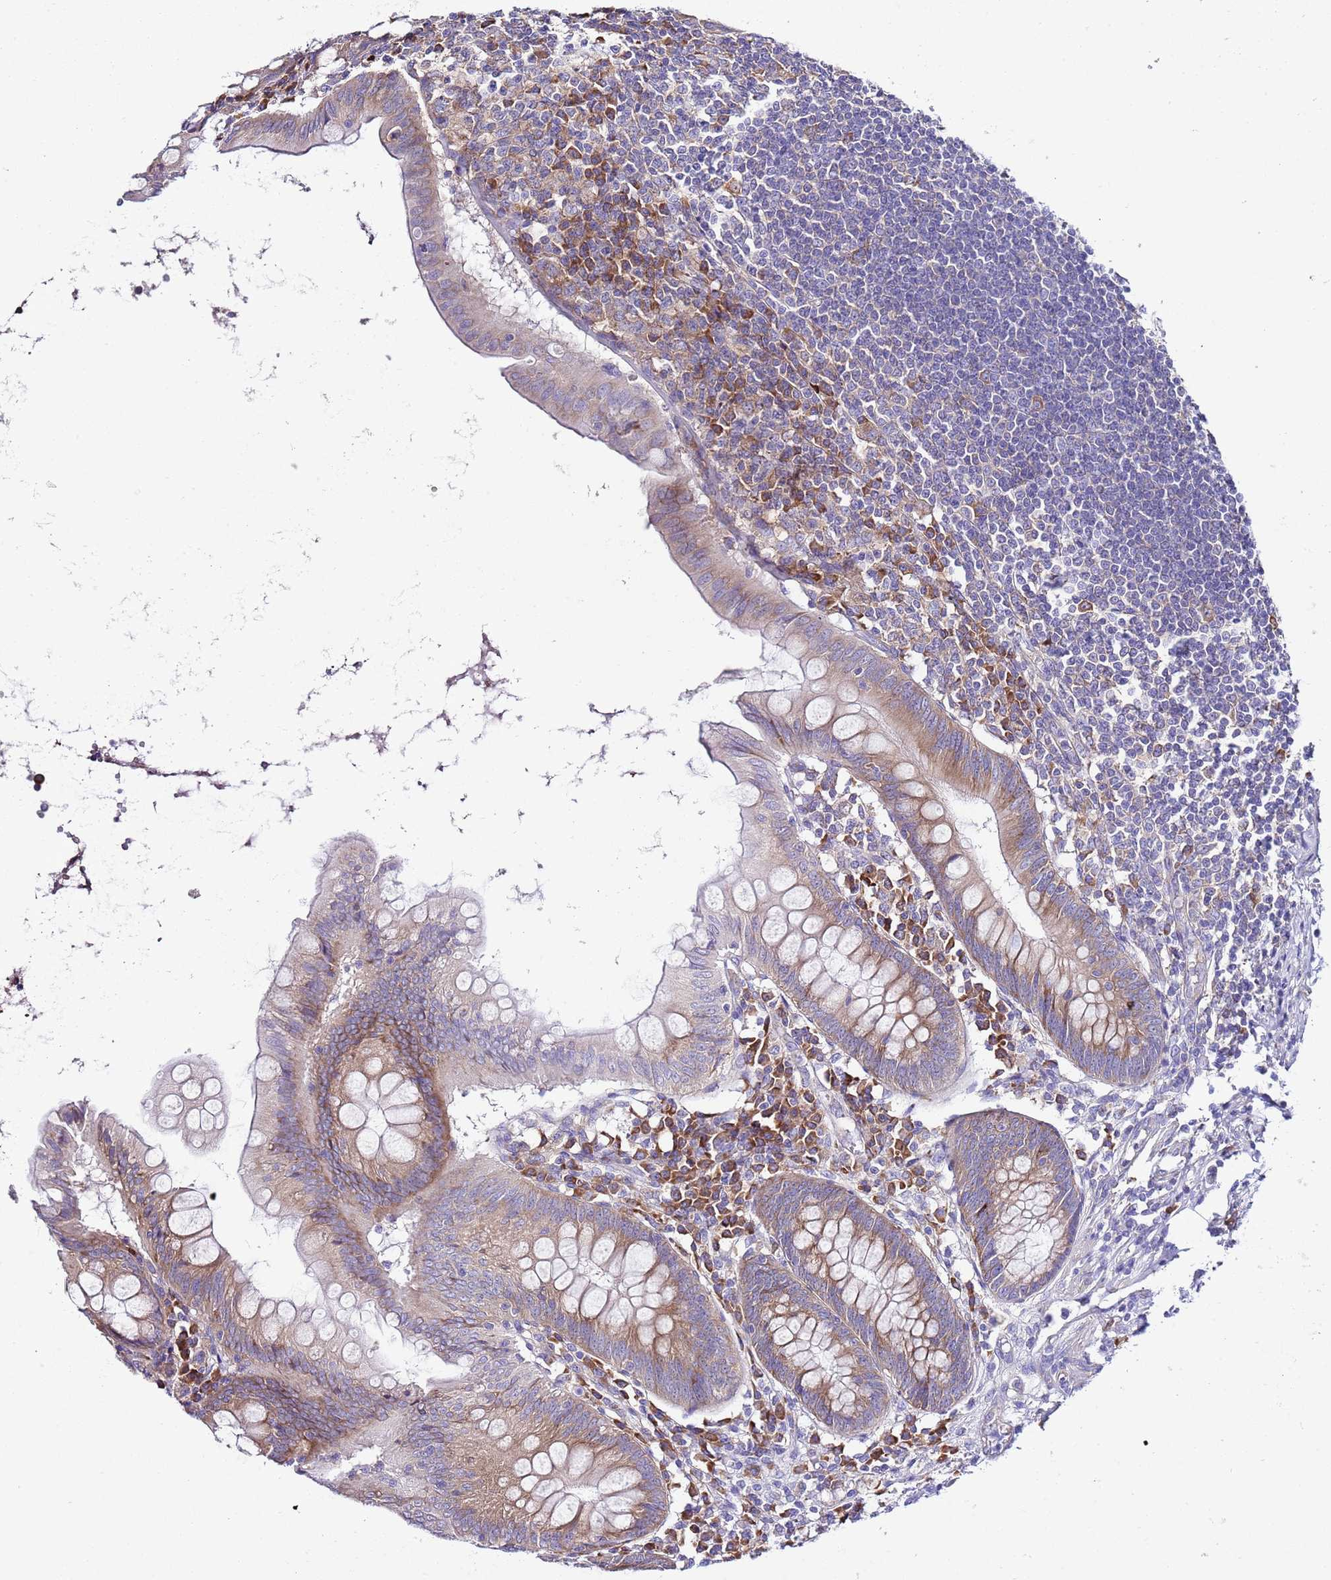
{"staining": {"intensity": "moderate", "quantity": ">75%", "location": "cytoplasmic/membranous"}, "tissue": "appendix", "cell_type": "Glandular cells", "image_type": "normal", "snomed": [{"axis": "morphology", "description": "Normal tissue, NOS"}, {"axis": "topography", "description": "Appendix"}], "caption": "Immunohistochemistry (IHC) (DAB (3,3'-diaminobenzidine)) staining of unremarkable appendix displays moderate cytoplasmic/membranous protein staining in about >75% of glandular cells. The protein of interest is shown in brown color, while the nuclei are stained blue.", "gene": "RPS10", "patient": {"sex": "female", "age": 54}}